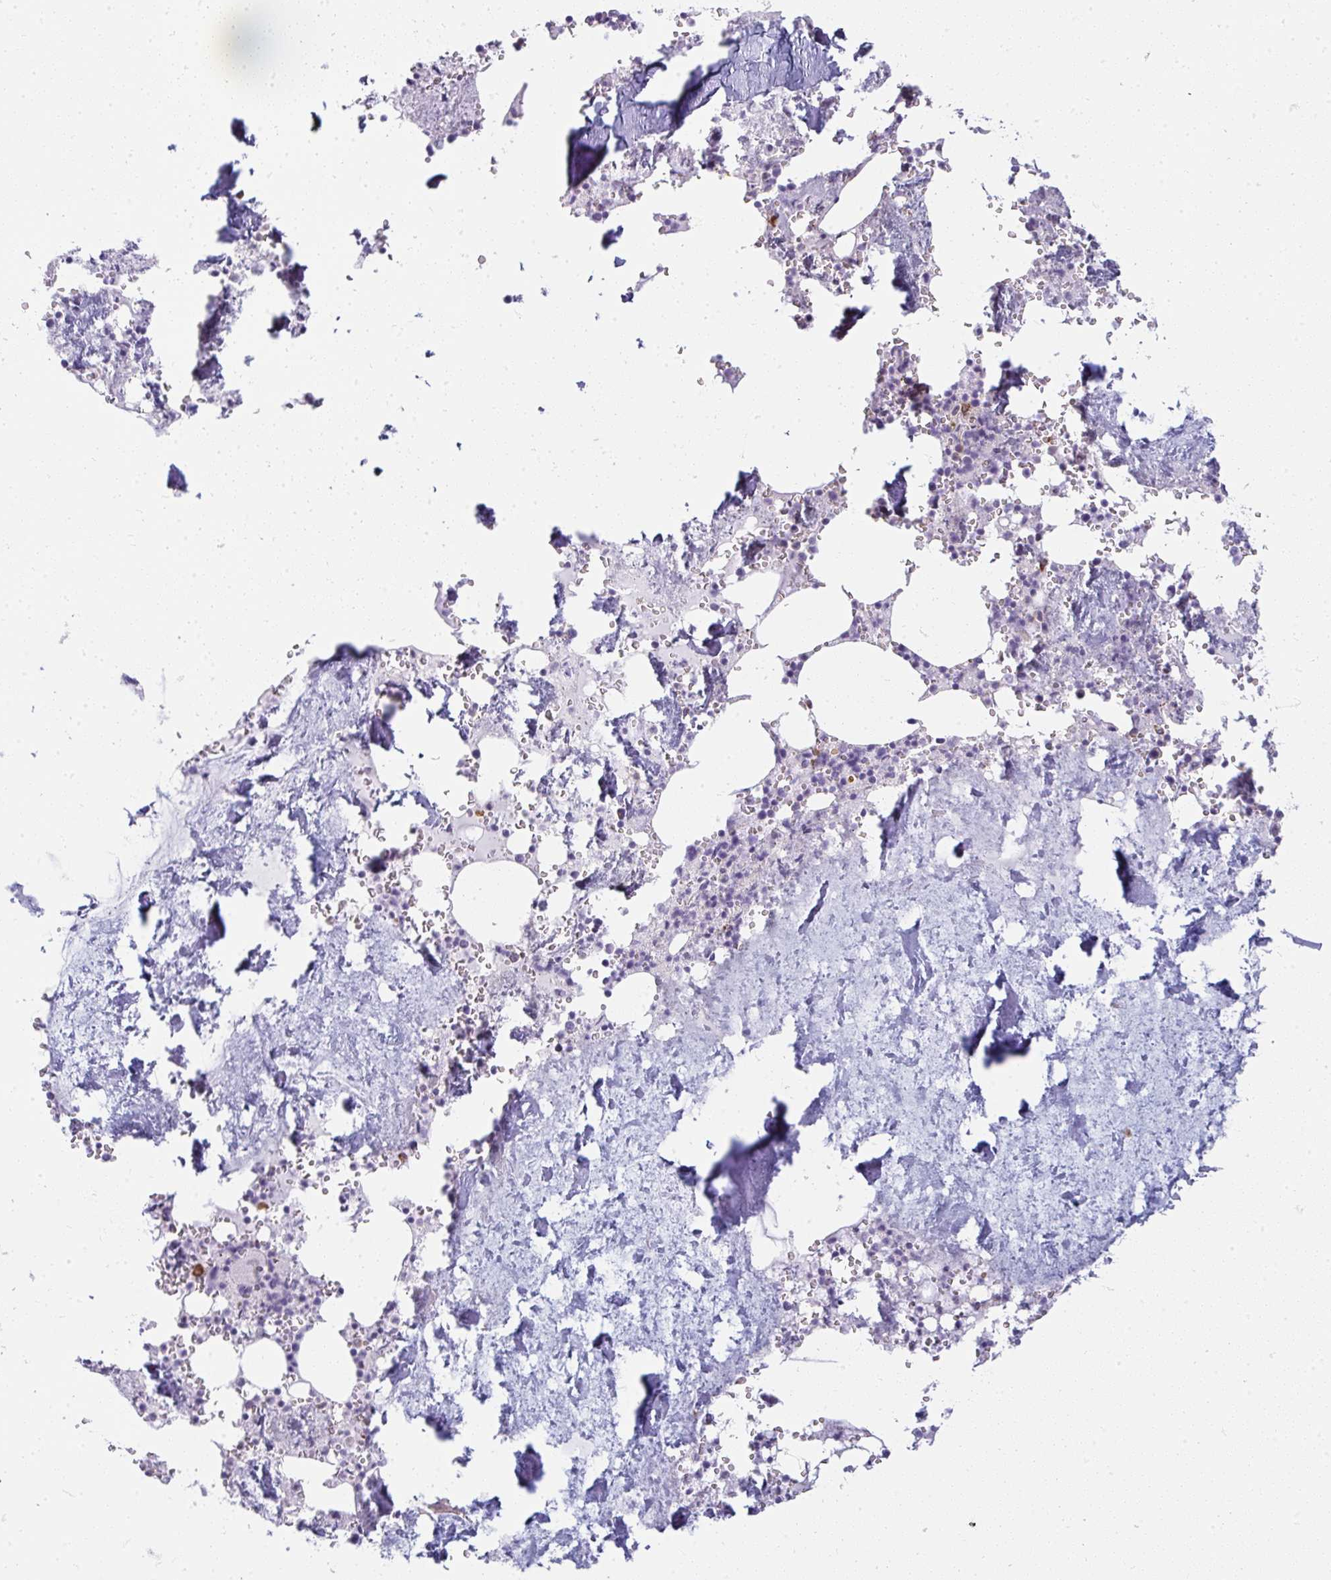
{"staining": {"intensity": "strong", "quantity": "<25%", "location": "cytoplasmic/membranous"}, "tissue": "bone marrow", "cell_type": "Hematopoietic cells", "image_type": "normal", "snomed": [{"axis": "morphology", "description": "Normal tissue, NOS"}, {"axis": "topography", "description": "Bone marrow"}], "caption": "IHC (DAB (3,3'-diaminobenzidine)) staining of normal human bone marrow demonstrates strong cytoplasmic/membranous protein expression in about <25% of hematopoietic cells.", "gene": "SHROOM1", "patient": {"sex": "male", "age": 54}}